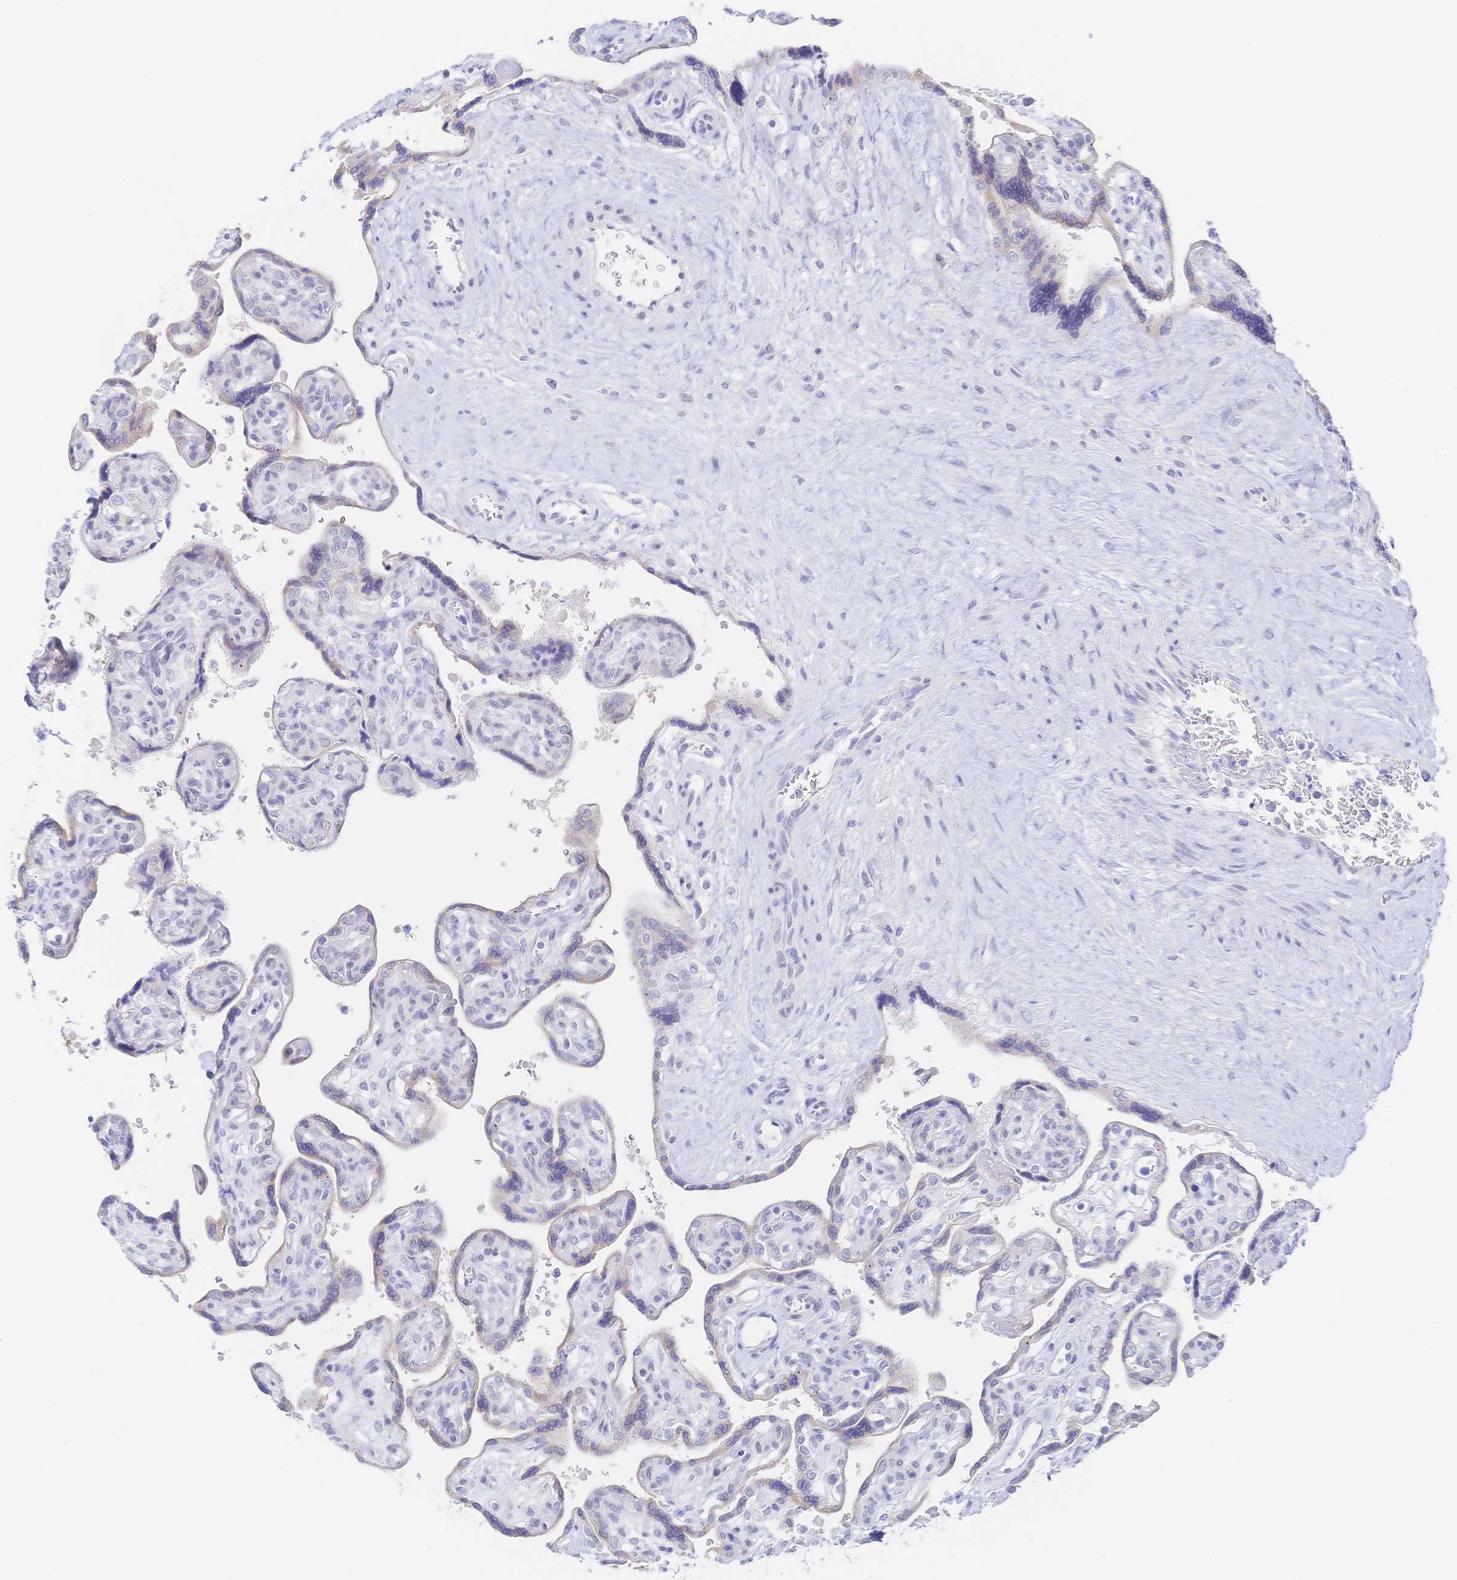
{"staining": {"intensity": "weak", "quantity": "<25%", "location": "cytoplasmic/membranous"}, "tissue": "placenta", "cell_type": "Decidual cells", "image_type": "normal", "snomed": [{"axis": "morphology", "description": "Normal tissue, NOS"}, {"axis": "topography", "description": "Placenta"}], "caption": "A histopathology image of human placenta is negative for staining in decidual cells. (Stains: DAB (3,3'-diaminobenzidine) IHC with hematoxylin counter stain, Microscopy: brightfield microscopy at high magnification).", "gene": "SIAH3", "patient": {"sex": "female", "age": 39}}